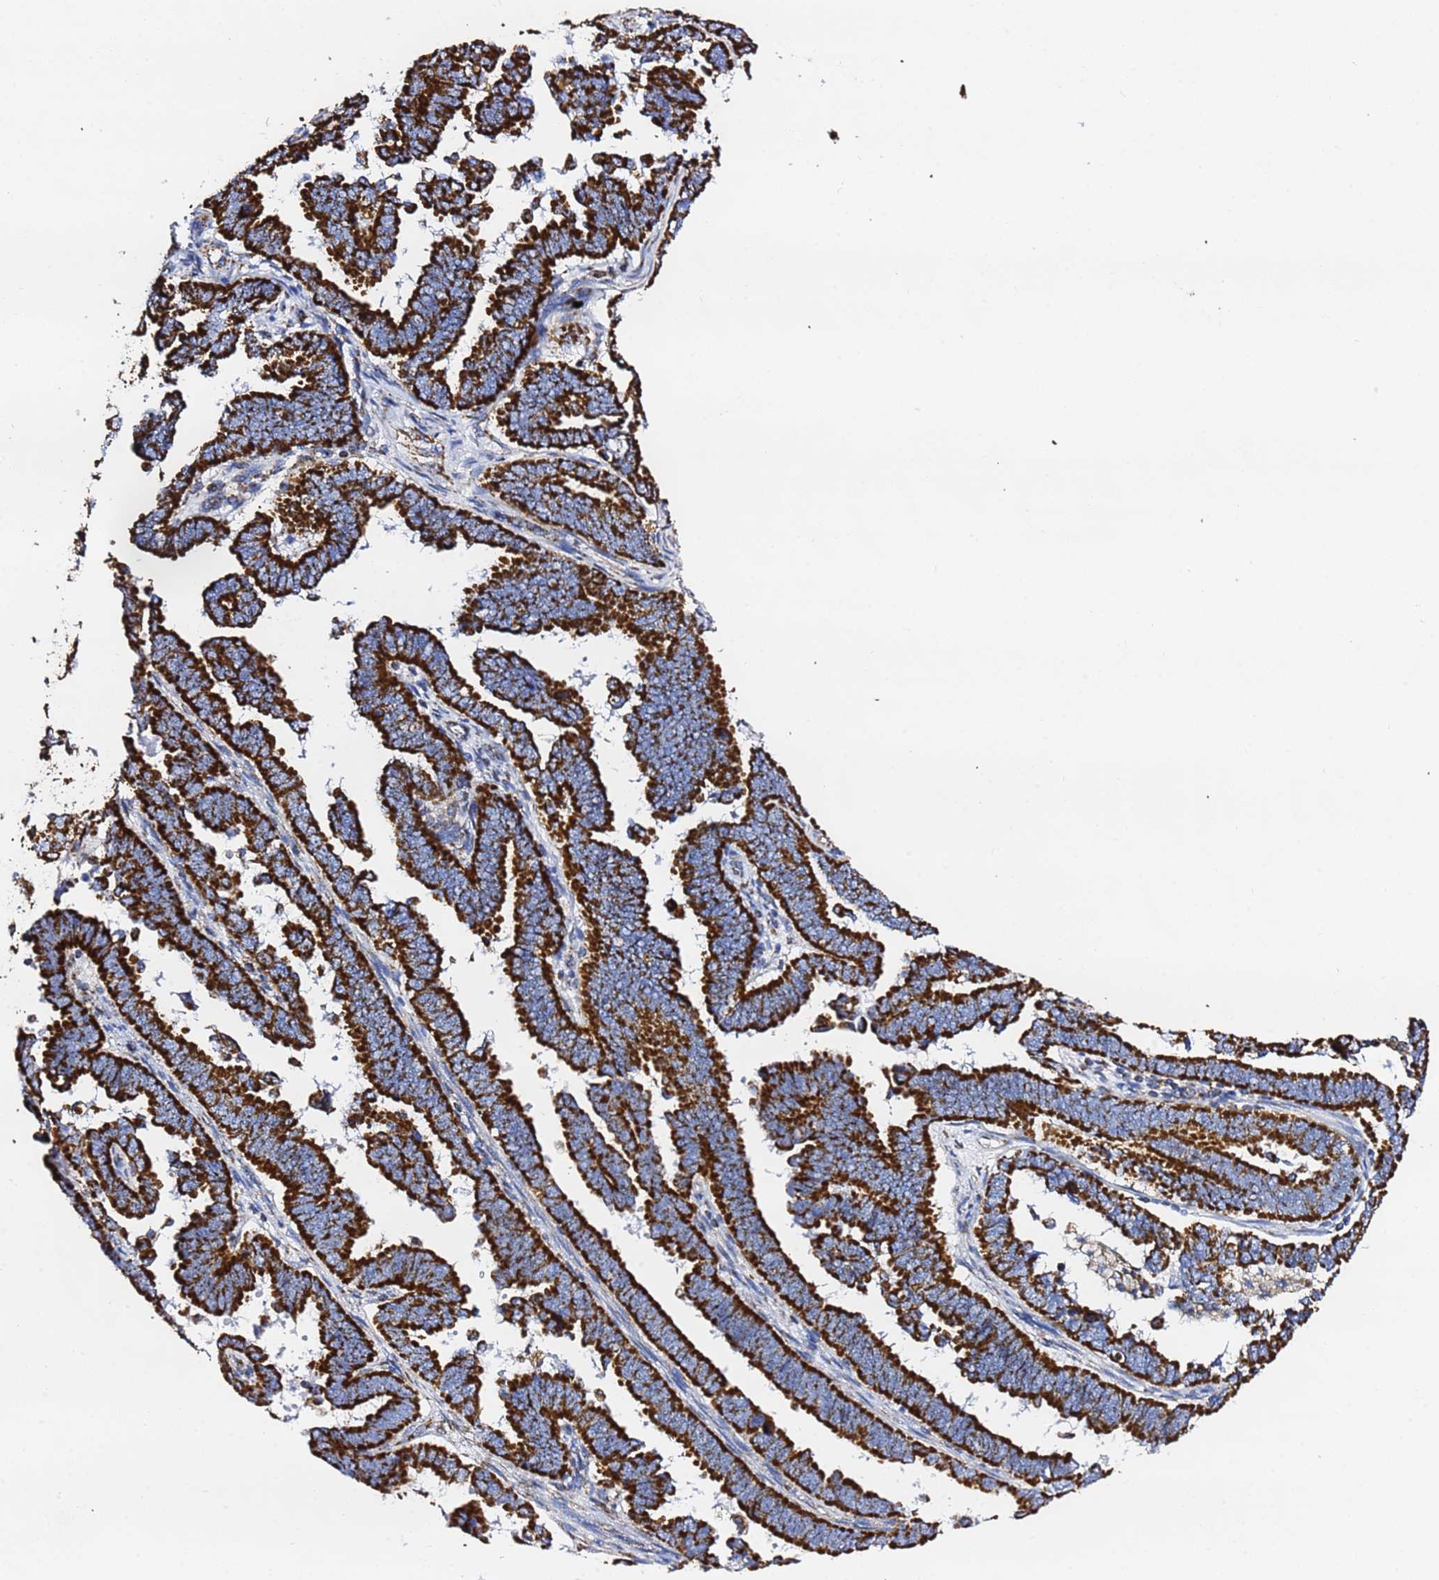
{"staining": {"intensity": "strong", "quantity": ">75%", "location": "cytoplasmic/membranous"}, "tissue": "endometrial cancer", "cell_type": "Tumor cells", "image_type": "cancer", "snomed": [{"axis": "morphology", "description": "Adenocarcinoma, NOS"}, {"axis": "topography", "description": "Endometrium"}], "caption": "The histopathology image exhibits immunohistochemical staining of endometrial cancer. There is strong cytoplasmic/membranous positivity is appreciated in approximately >75% of tumor cells. (IHC, brightfield microscopy, high magnification).", "gene": "PHB2", "patient": {"sex": "female", "age": 75}}